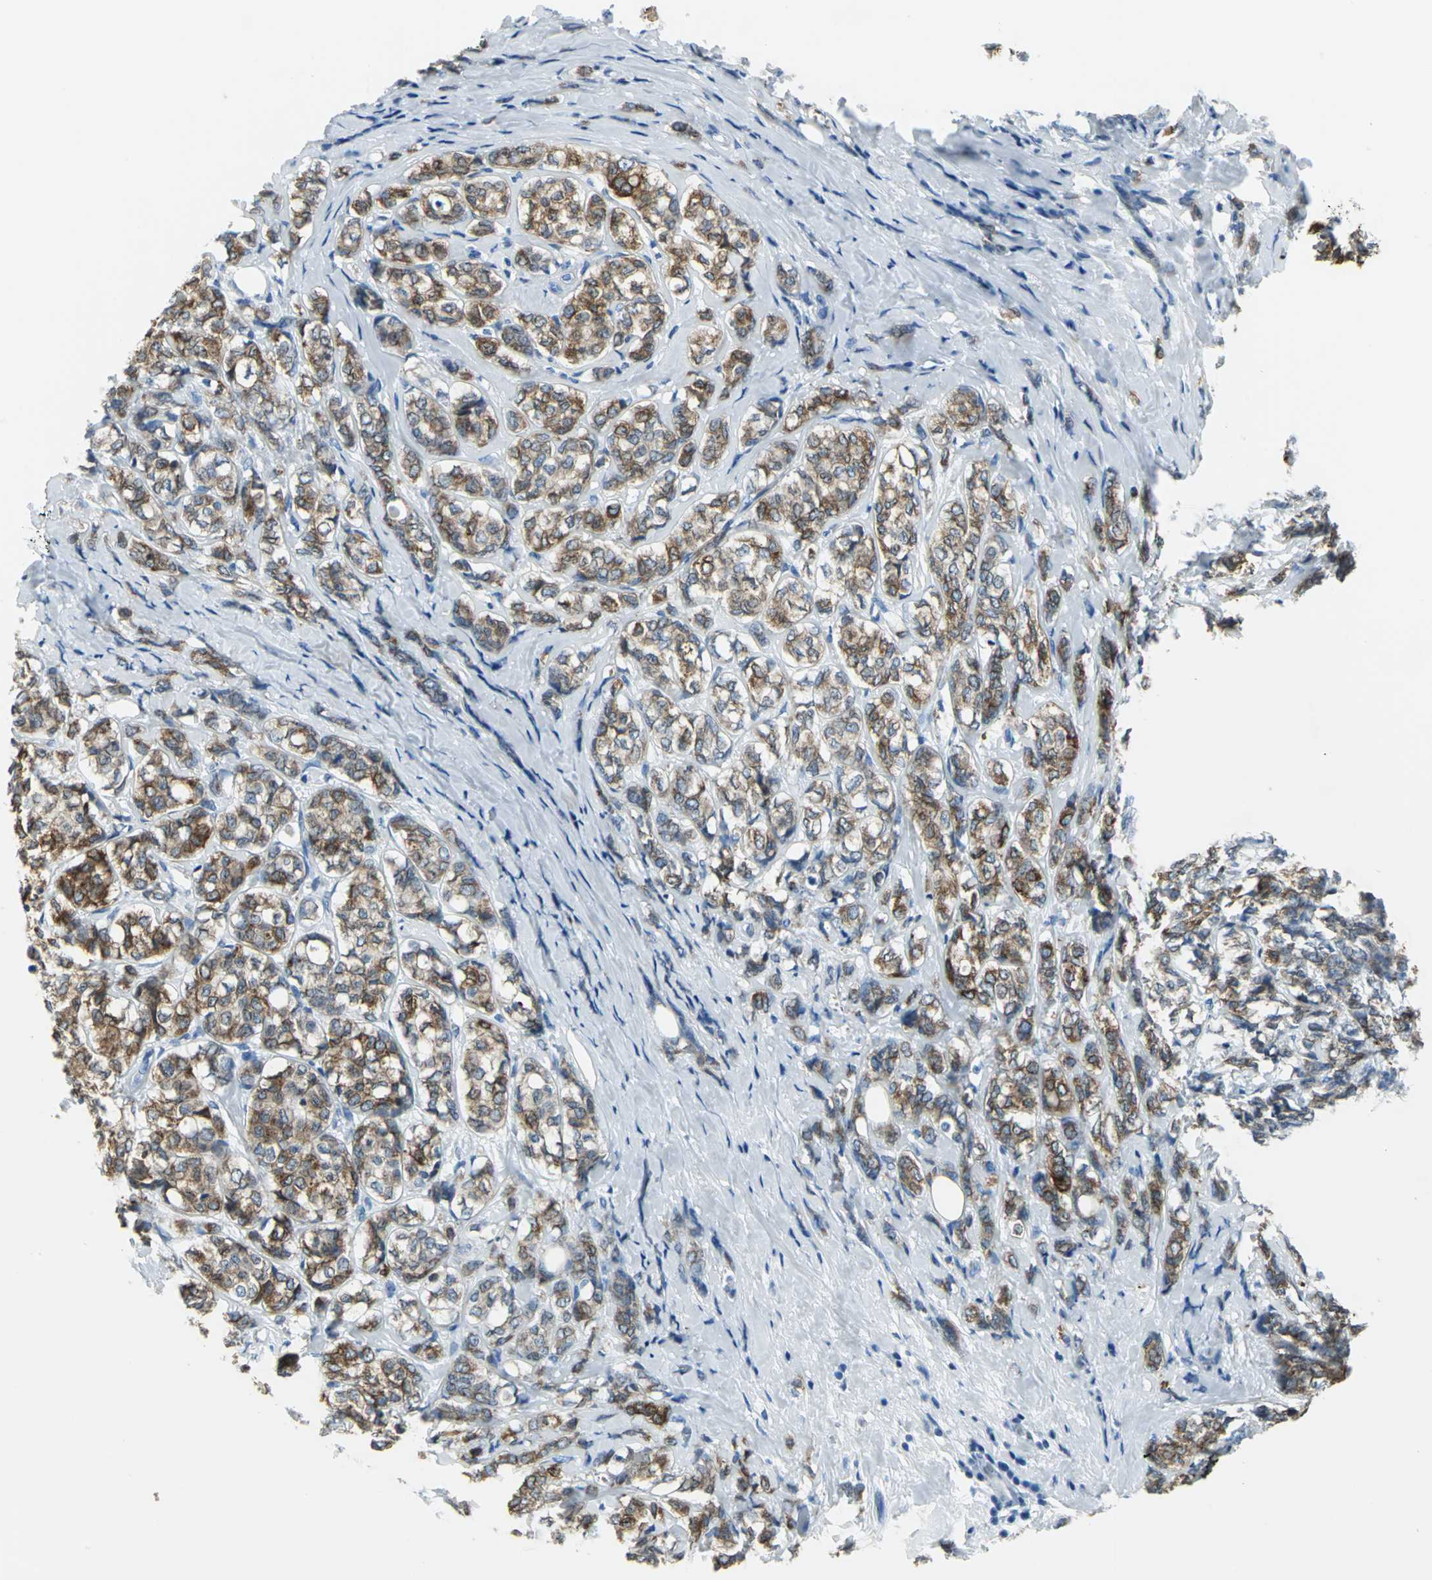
{"staining": {"intensity": "moderate", "quantity": ">75%", "location": "cytoplasmic/membranous"}, "tissue": "breast cancer", "cell_type": "Tumor cells", "image_type": "cancer", "snomed": [{"axis": "morphology", "description": "Lobular carcinoma"}, {"axis": "topography", "description": "Breast"}], "caption": "Human breast cancer stained with a protein marker reveals moderate staining in tumor cells.", "gene": "CYB5A", "patient": {"sex": "female", "age": 60}}